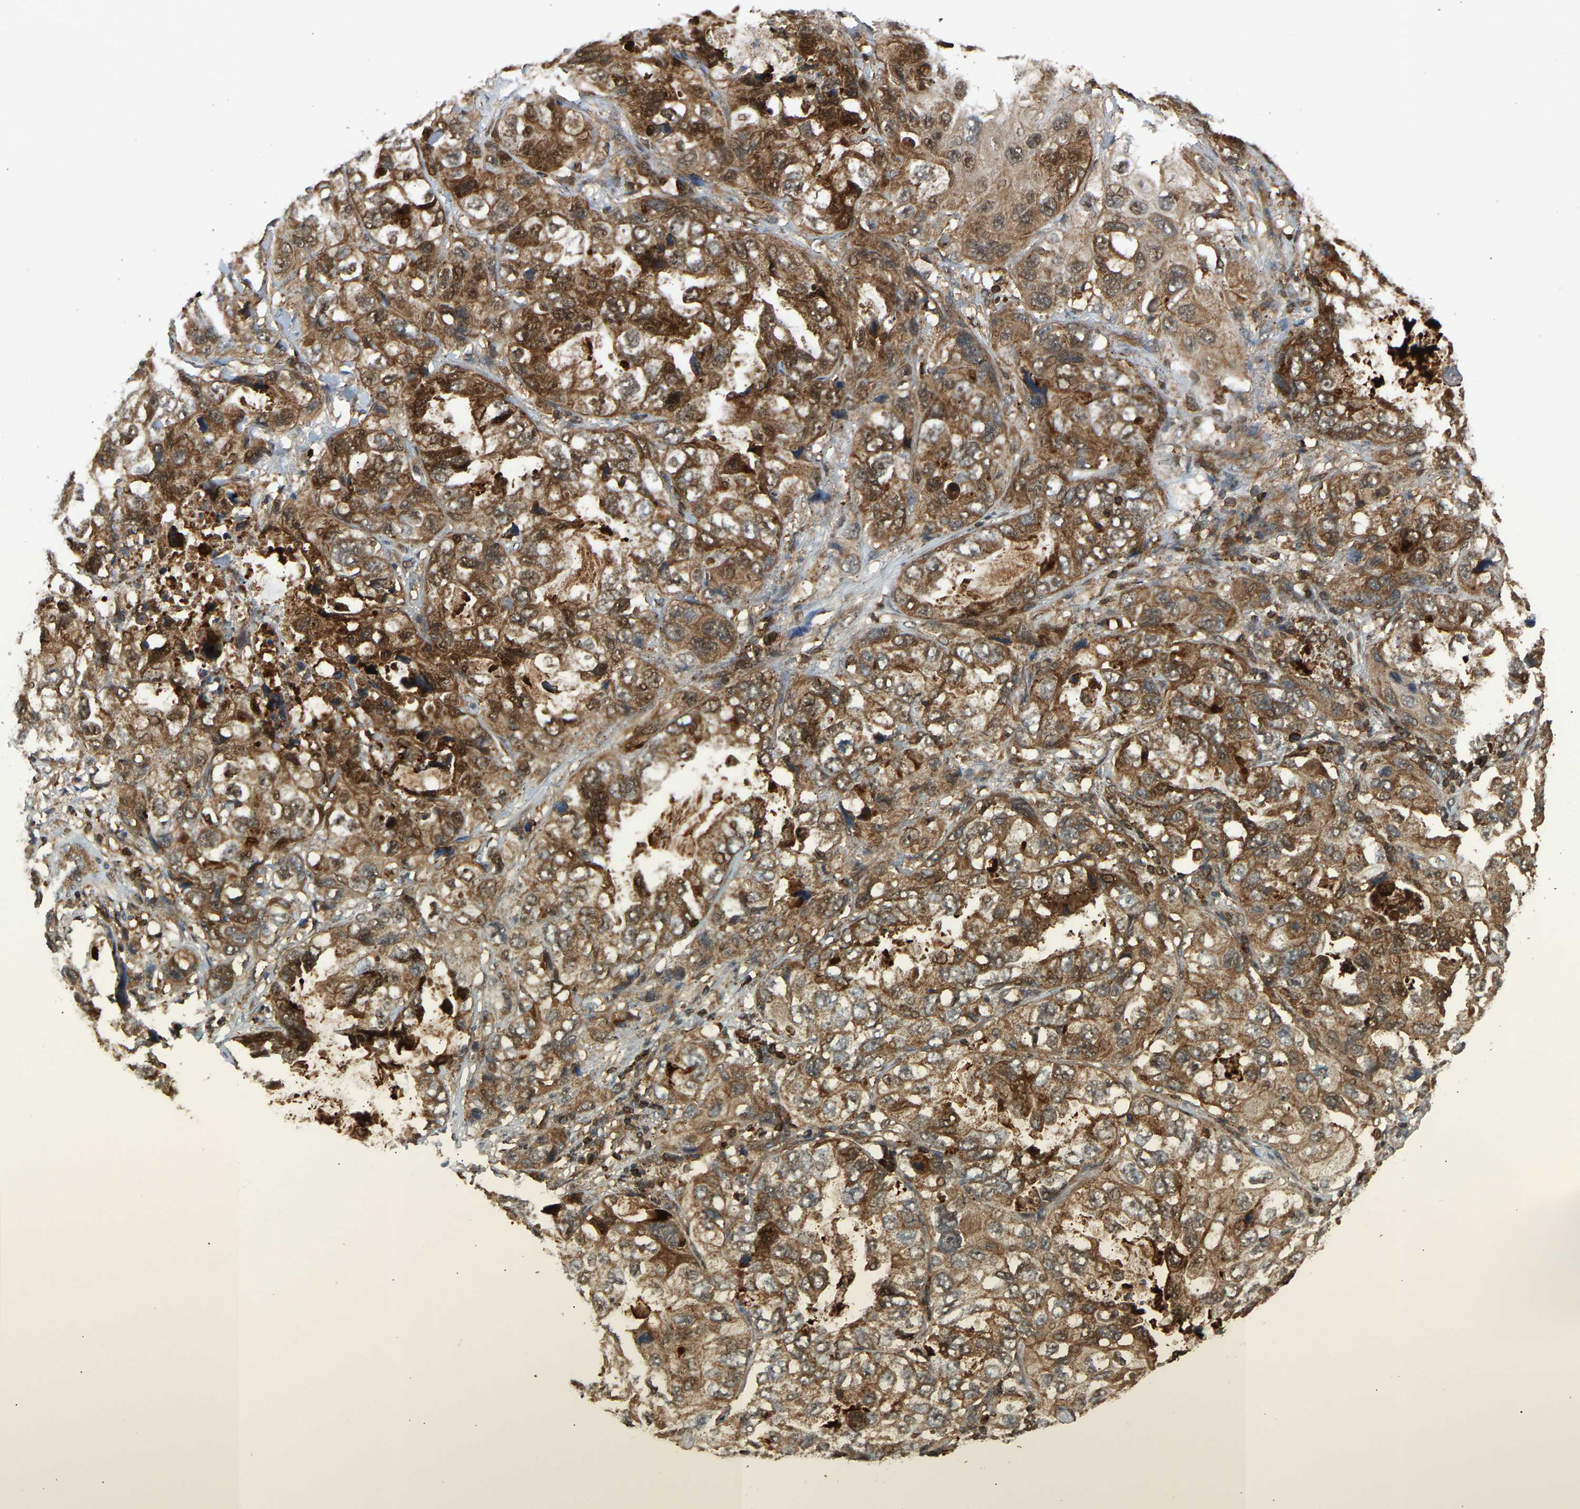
{"staining": {"intensity": "moderate", "quantity": ">75%", "location": "cytoplasmic/membranous"}, "tissue": "lung cancer", "cell_type": "Tumor cells", "image_type": "cancer", "snomed": [{"axis": "morphology", "description": "Squamous cell carcinoma, NOS"}, {"axis": "topography", "description": "Lung"}], "caption": "IHC micrograph of neoplastic tissue: human squamous cell carcinoma (lung) stained using immunohistochemistry displays medium levels of moderate protein expression localized specifically in the cytoplasmic/membranous of tumor cells, appearing as a cytoplasmic/membranous brown color.", "gene": "GOPC", "patient": {"sex": "female", "age": 73}}